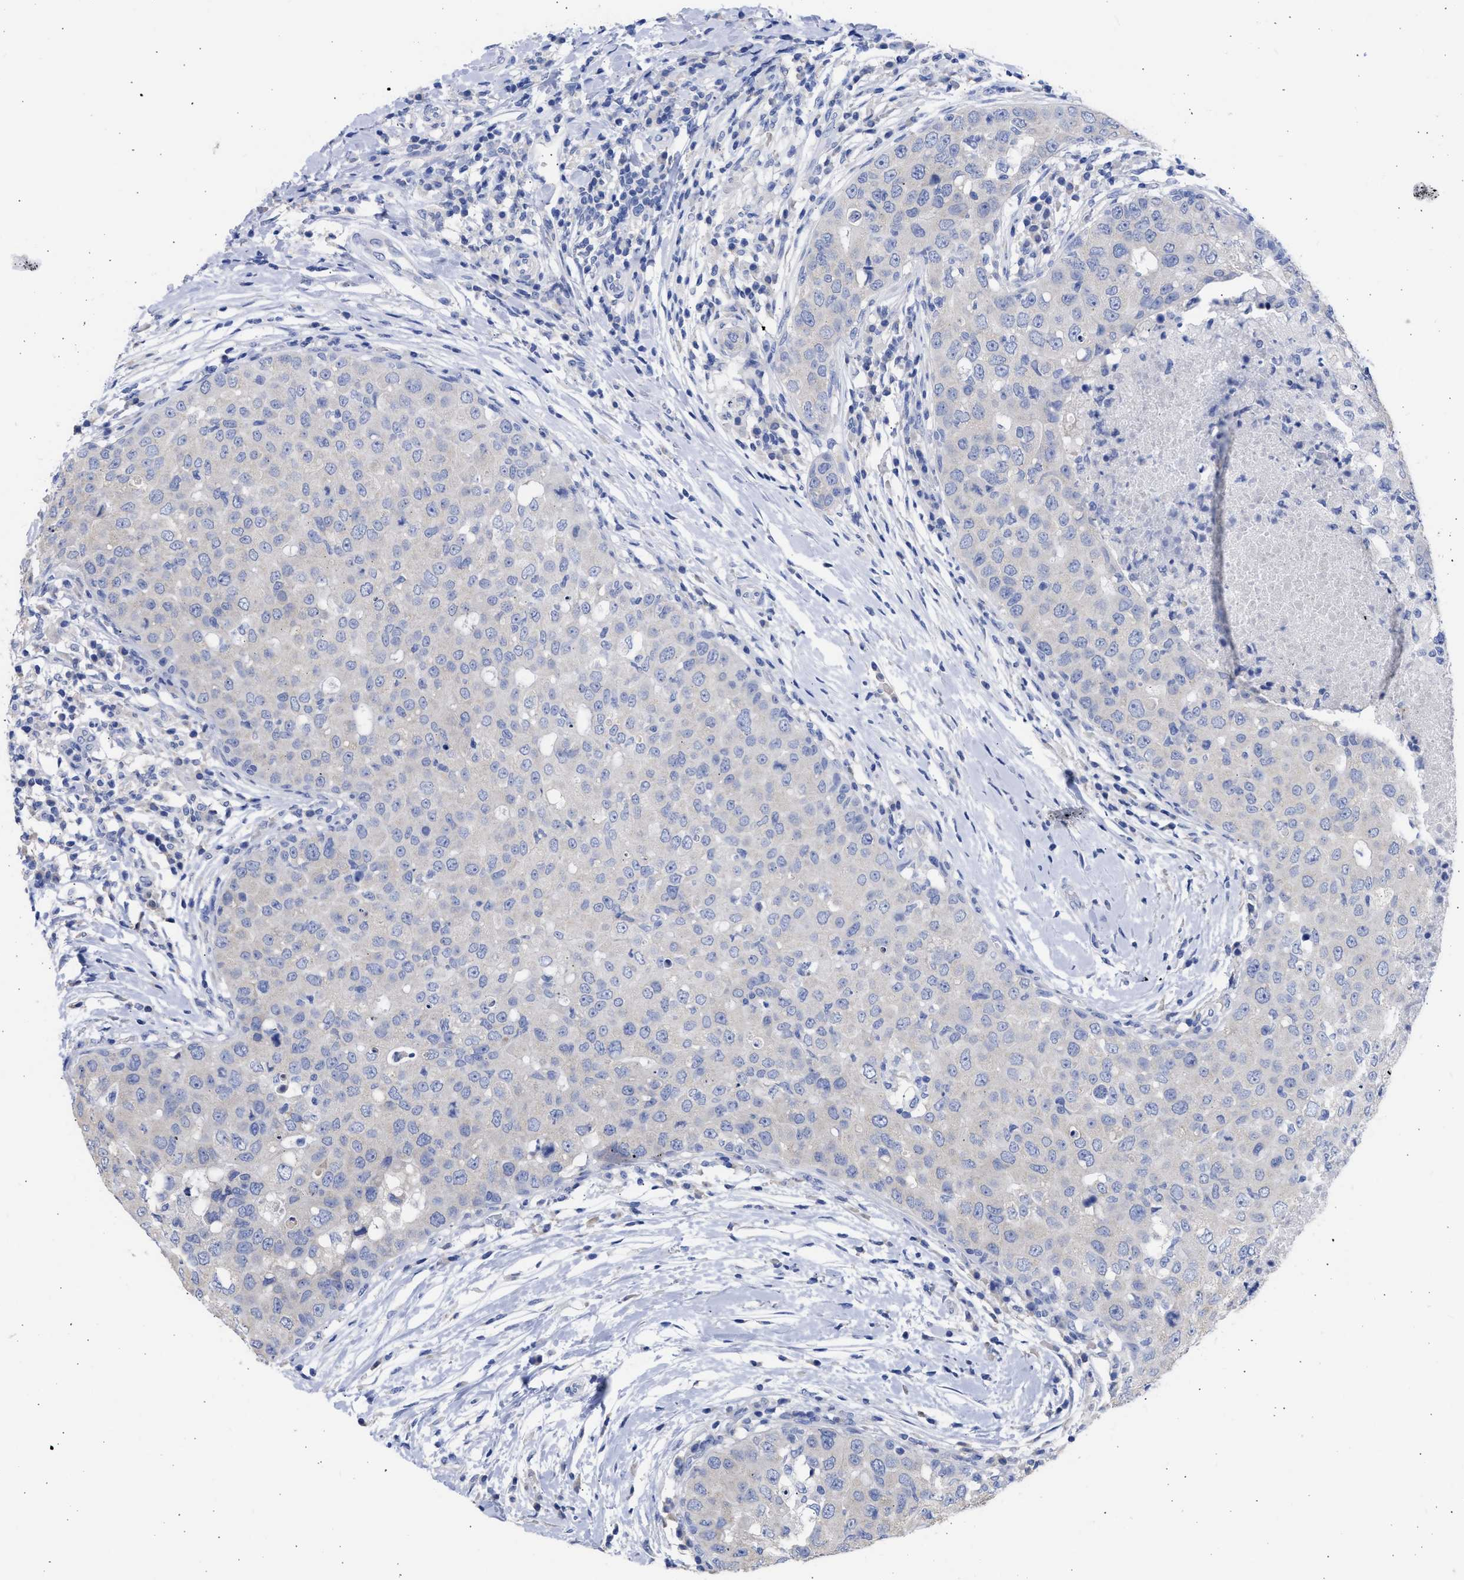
{"staining": {"intensity": "negative", "quantity": "none", "location": "none"}, "tissue": "breast cancer", "cell_type": "Tumor cells", "image_type": "cancer", "snomed": [{"axis": "morphology", "description": "Duct carcinoma"}, {"axis": "topography", "description": "Breast"}], "caption": "This is an IHC photomicrograph of human breast invasive ductal carcinoma. There is no expression in tumor cells.", "gene": "RSPH1", "patient": {"sex": "female", "age": 27}}